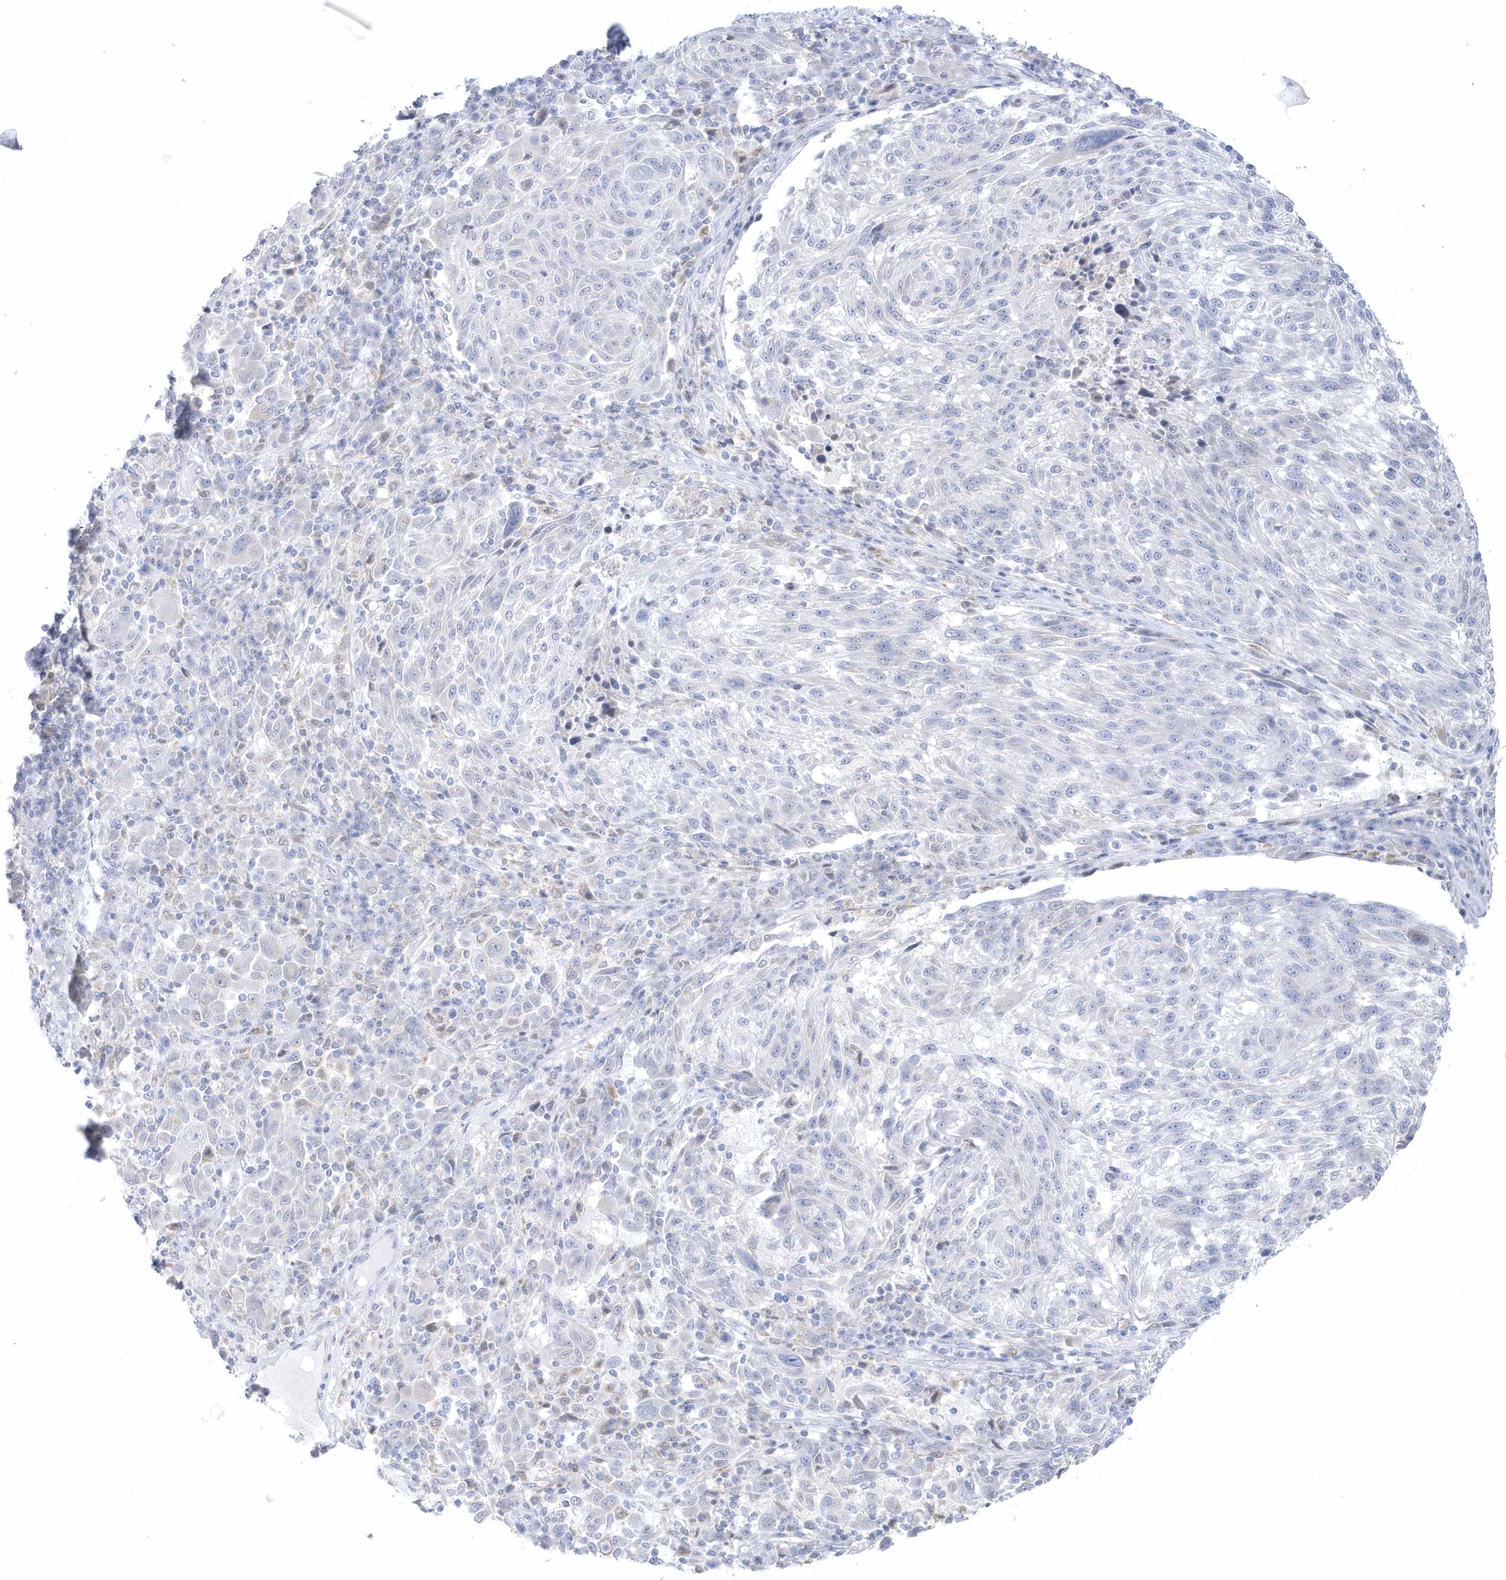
{"staining": {"intensity": "negative", "quantity": "none", "location": "none"}, "tissue": "melanoma", "cell_type": "Tumor cells", "image_type": "cancer", "snomed": [{"axis": "morphology", "description": "Malignant melanoma, NOS"}, {"axis": "topography", "description": "Skin"}], "caption": "IHC photomicrograph of neoplastic tissue: human melanoma stained with DAB (3,3'-diaminobenzidine) reveals no significant protein expression in tumor cells.", "gene": "PCBD1", "patient": {"sex": "male", "age": 53}}